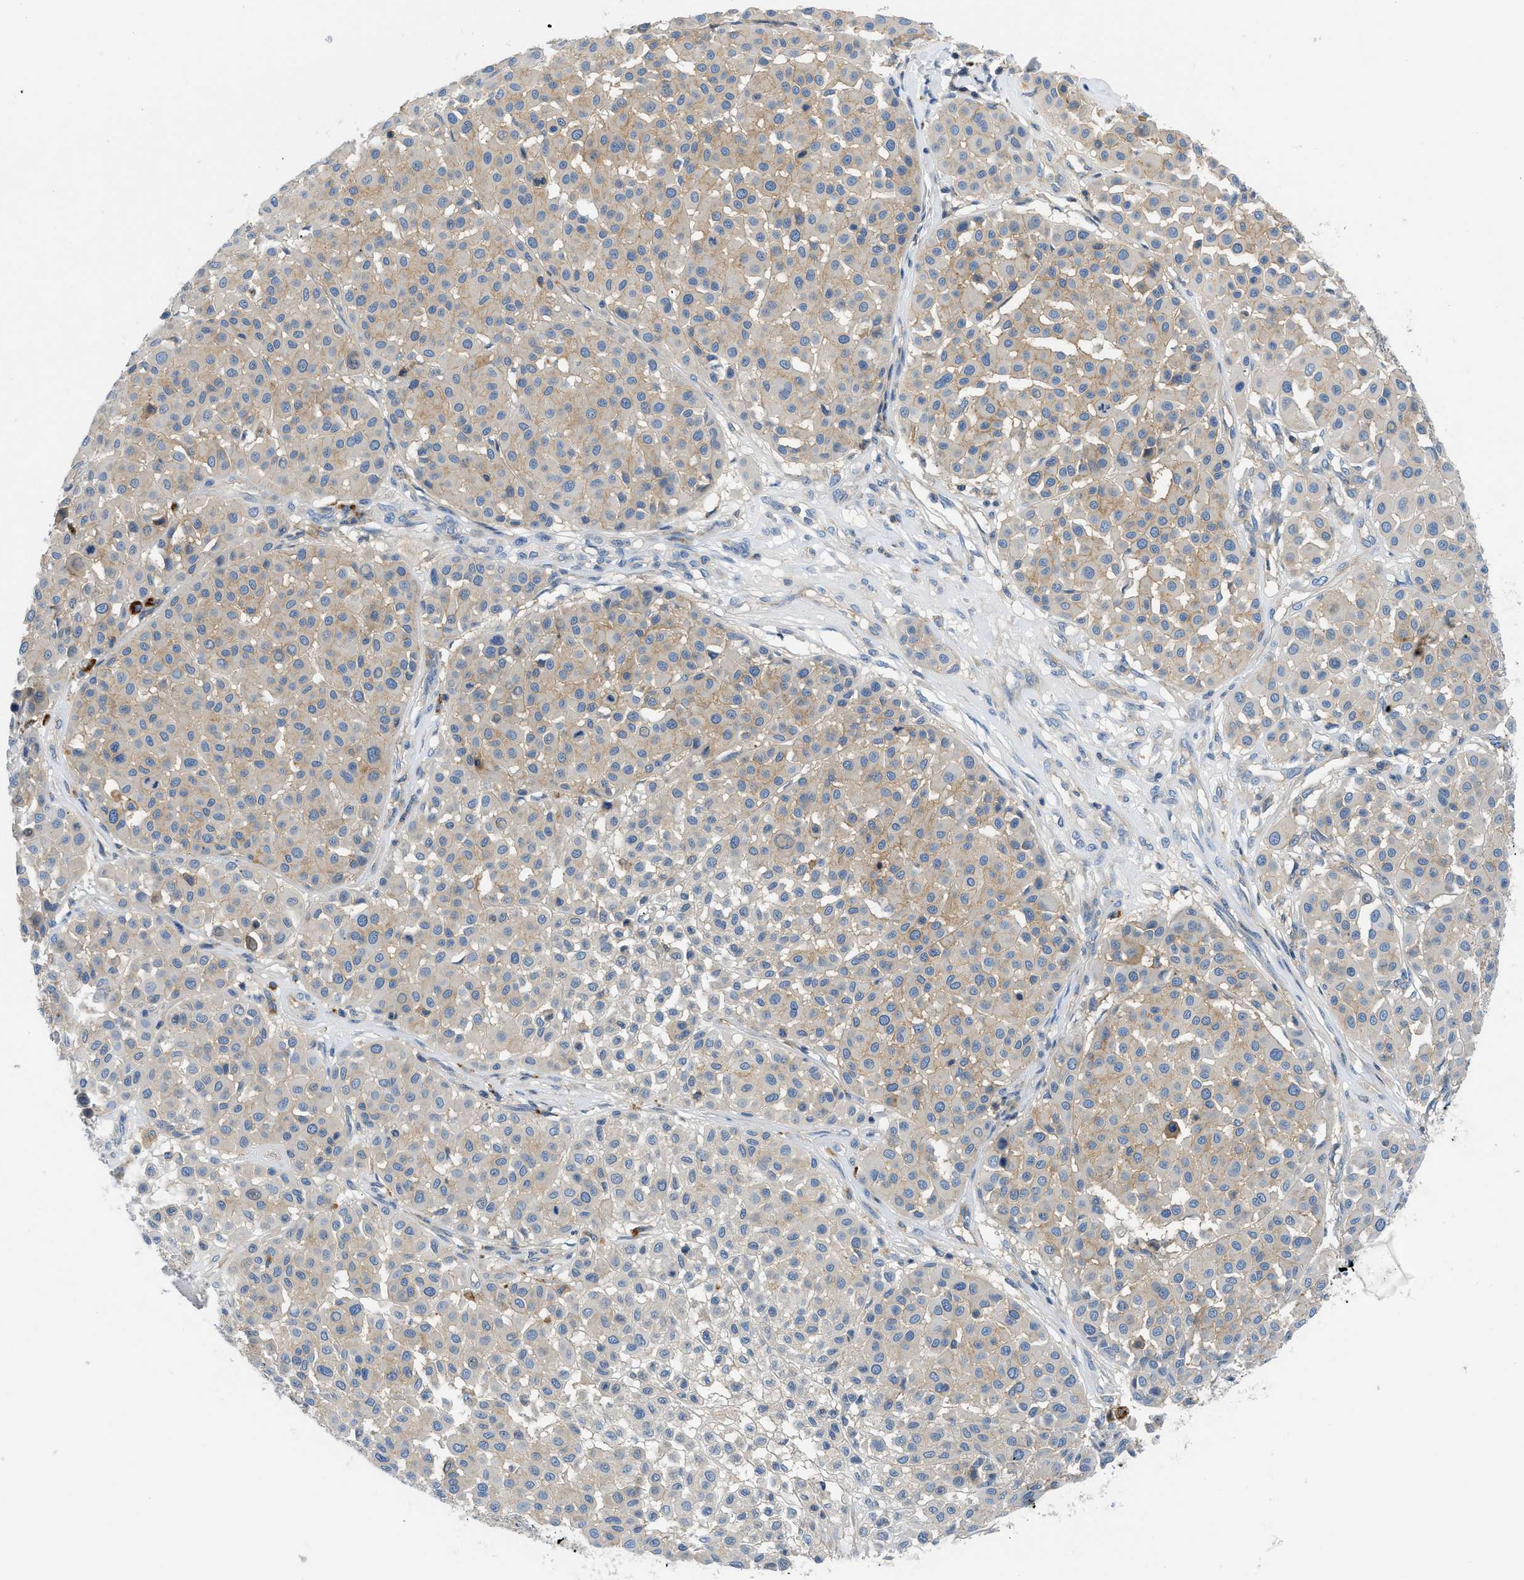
{"staining": {"intensity": "weak", "quantity": "25%-75%", "location": "cytoplasmic/membranous"}, "tissue": "melanoma", "cell_type": "Tumor cells", "image_type": "cancer", "snomed": [{"axis": "morphology", "description": "Malignant melanoma, Metastatic site"}, {"axis": "topography", "description": "Soft tissue"}], "caption": "Brown immunohistochemical staining in melanoma shows weak cytoplasmic/membranous staining in about 25%-75% of tumor cells. The staining was performed using DAB (3,3'-diaminobenzidine), with brown indicating positive protein expression. Nuclei are stained blue with hematoxylin.", "gene": "ORAI1", "patient": {"sex": "male", "age": 41}}